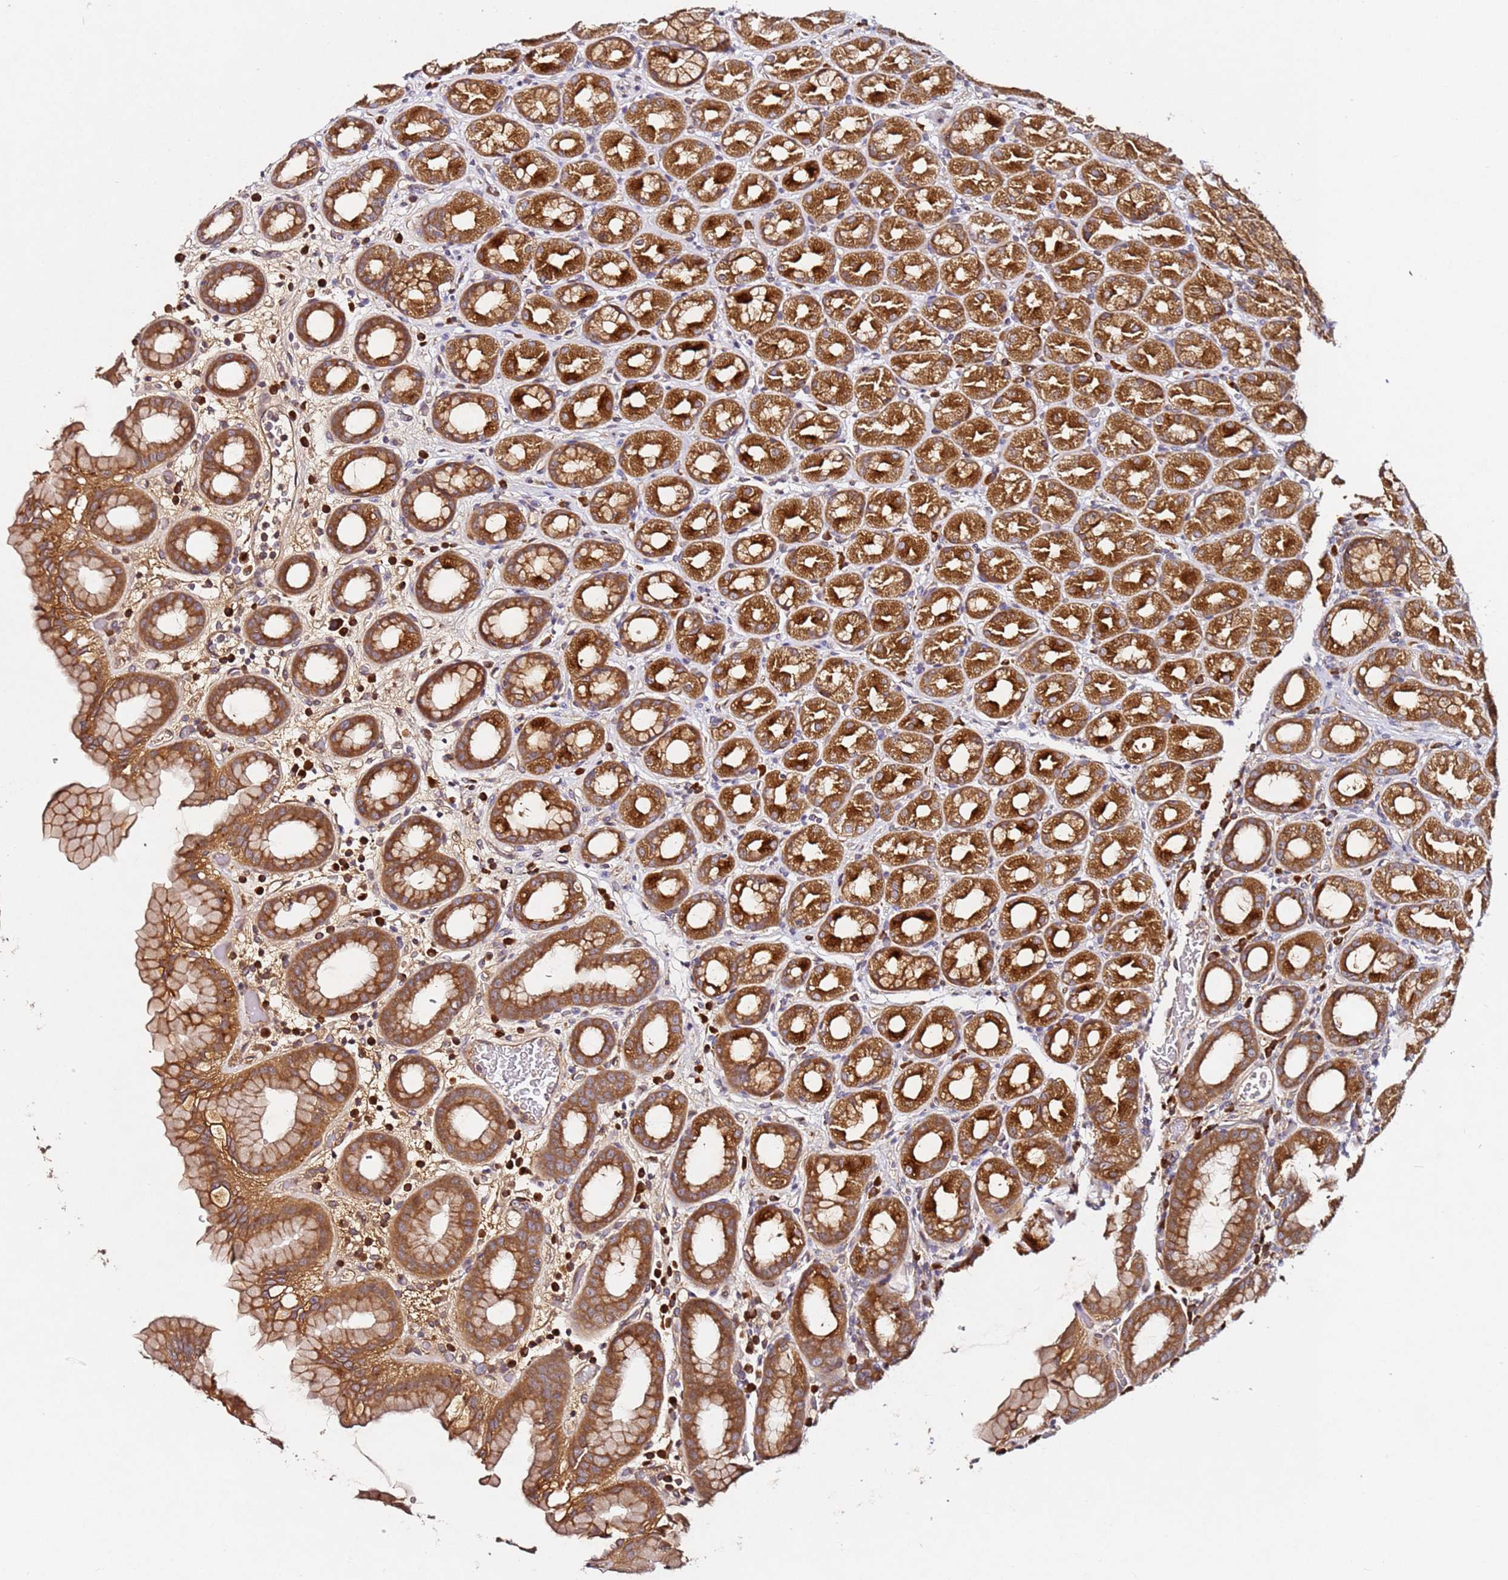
{"staining": {"intensity": "strong", "quantity": ">75%", "location": "cytoplasmic/membranous"}, "tissue": "stomach", "cell_type": "Glandular cells", "image_type": "normal", "snomed": [{"axis": "morphology", "description": "Normal tissue, NOS"}, {"axis": "topography", "description": "Stomach, upper"}], "caption": "Immunohistochemical staining of benign human stomach exhibits strong cytoplasmic/membranous protein staining in about >75% of glandular cells.", "gene": "ALG11", "patient": {"sex": "male", "age": 68}}